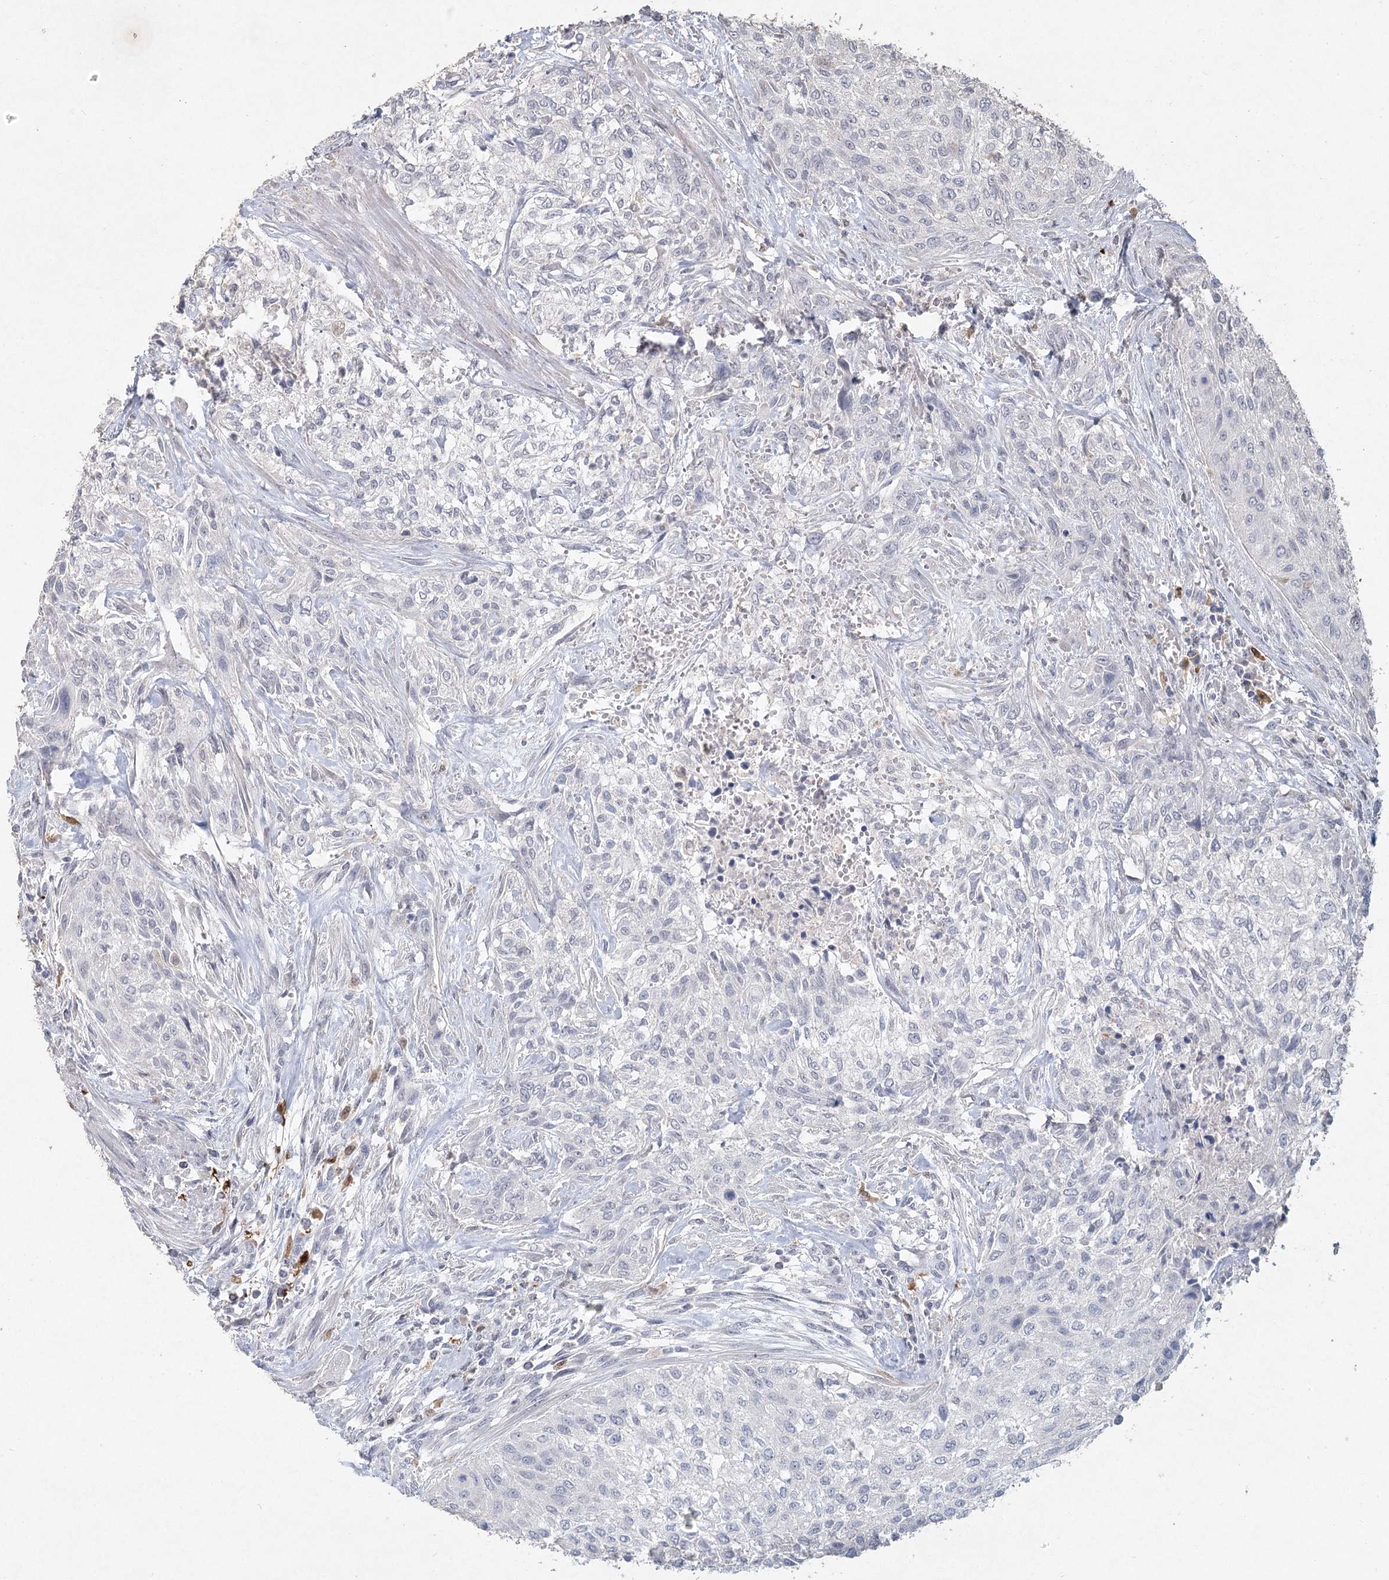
{"staining": {"intensity": "negative", "quantity": "none", "location": "none"}, "tissue": "urothelial cancer", "cell_type": "Tumor cells", "image_type": "cancer", "snomed": [{"axis": "morphology", "description": "Normal tissue, NOS"}, {"axis": "morphology", "description": "Urothelial carcinoma, NOS"}, {"axis": "topography", "description": "Urinary bladder"}, {"axis": "topography", "description": "Peripheral nerve tissue"}], "caption": "High power microscopy histopathology image of an IHC photomicrograph of transitional cell carcinoma, revealing no significant staining in tumor cells.", "gene": "ARSI", "patient": {"sex": "male", "age": 35}}